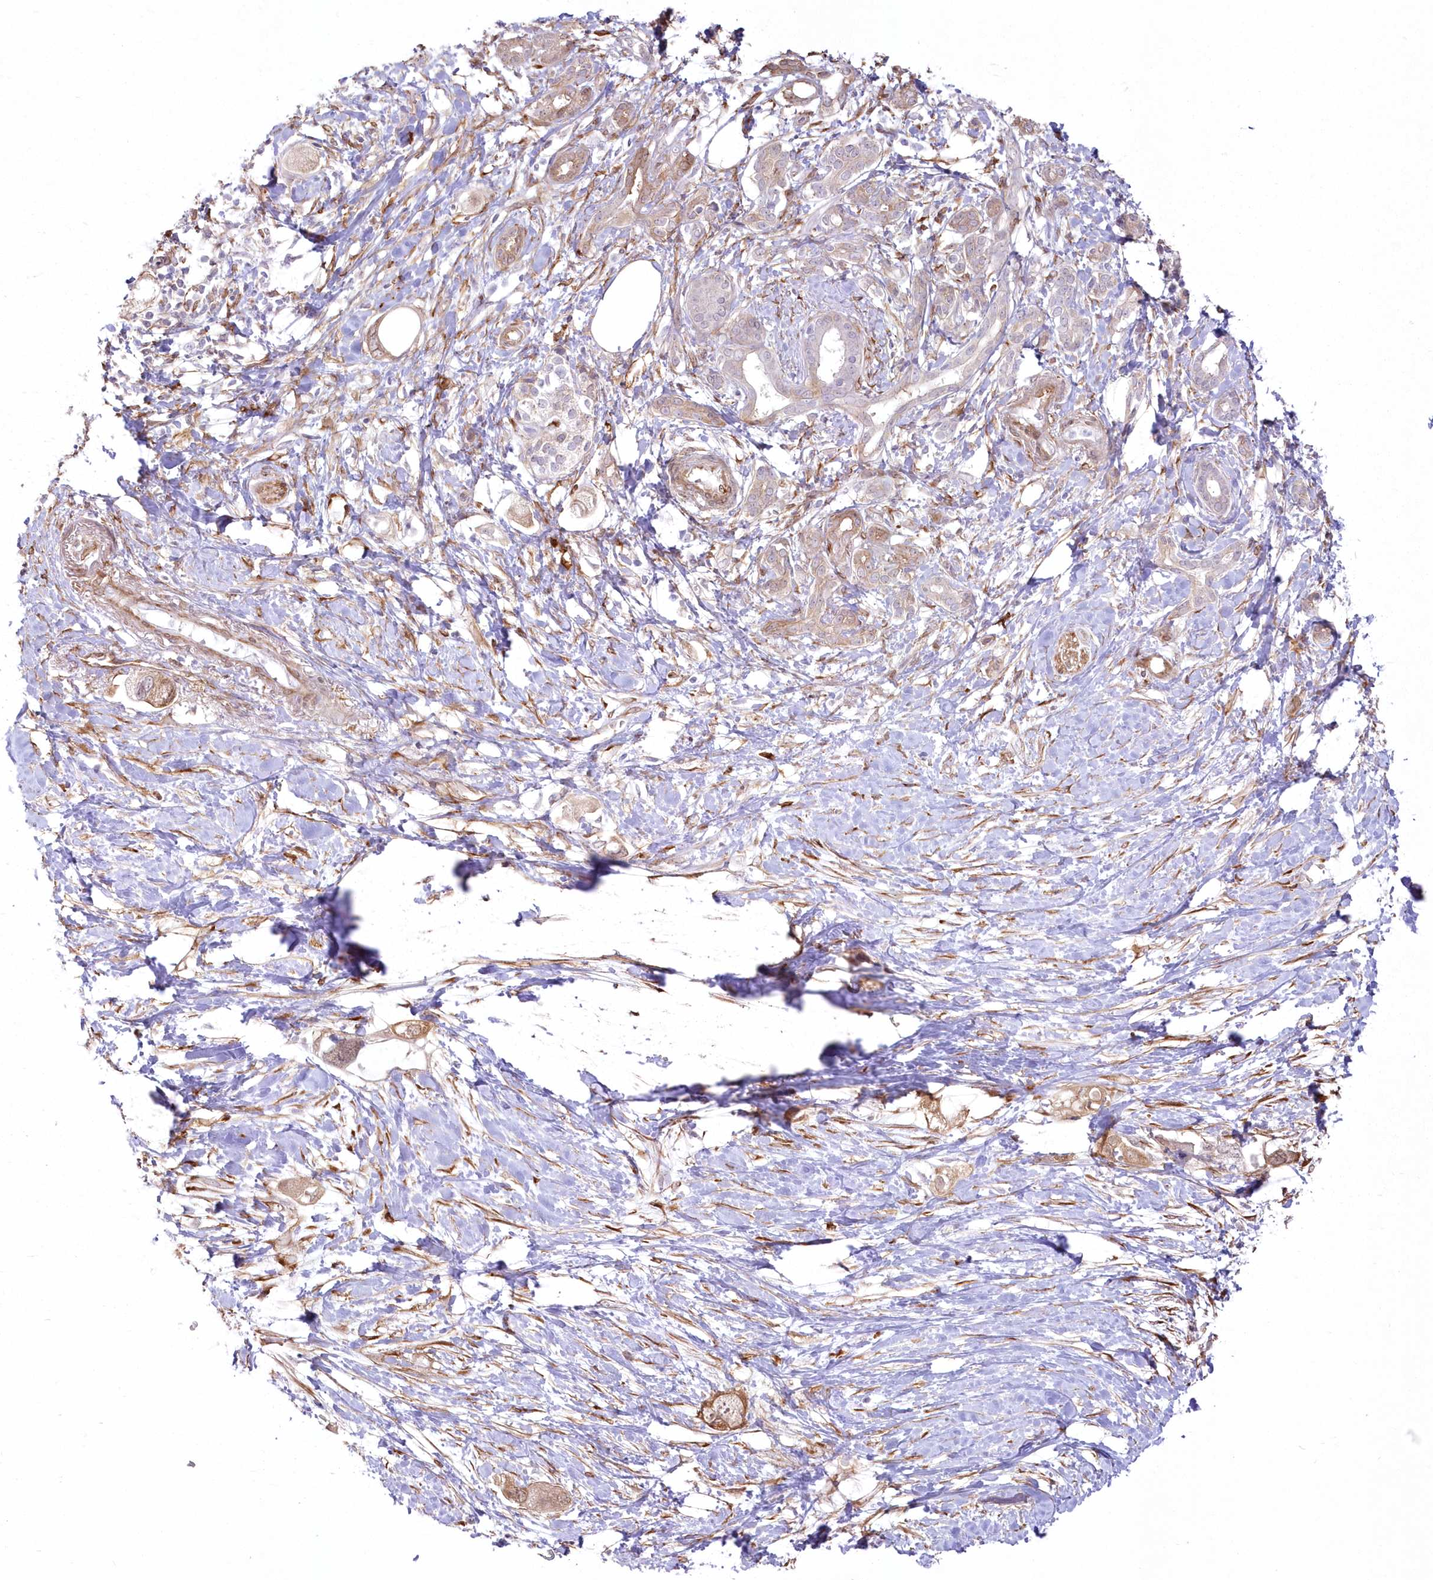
{"staining": {"intensity": "weak", "quantity": "<25%", "location": "cytoplasmic/membranous"}, "tissue": "pancreatic cancer", "cell_type": "Tumor cells", "image_type": "cancer", "snomed": [{"axis": "morphology", "description": "Adenocarcinoma, NOS"}, {"axis": "topography", "description": "Pancreas"}], "caption": "A photomicrograph of human pancreatic cancer (adenocarcinoma) is negative for staining in tumor cells.", "gene": "SH3PXD2B", "patient": {"sex": "female", "age": 56}}